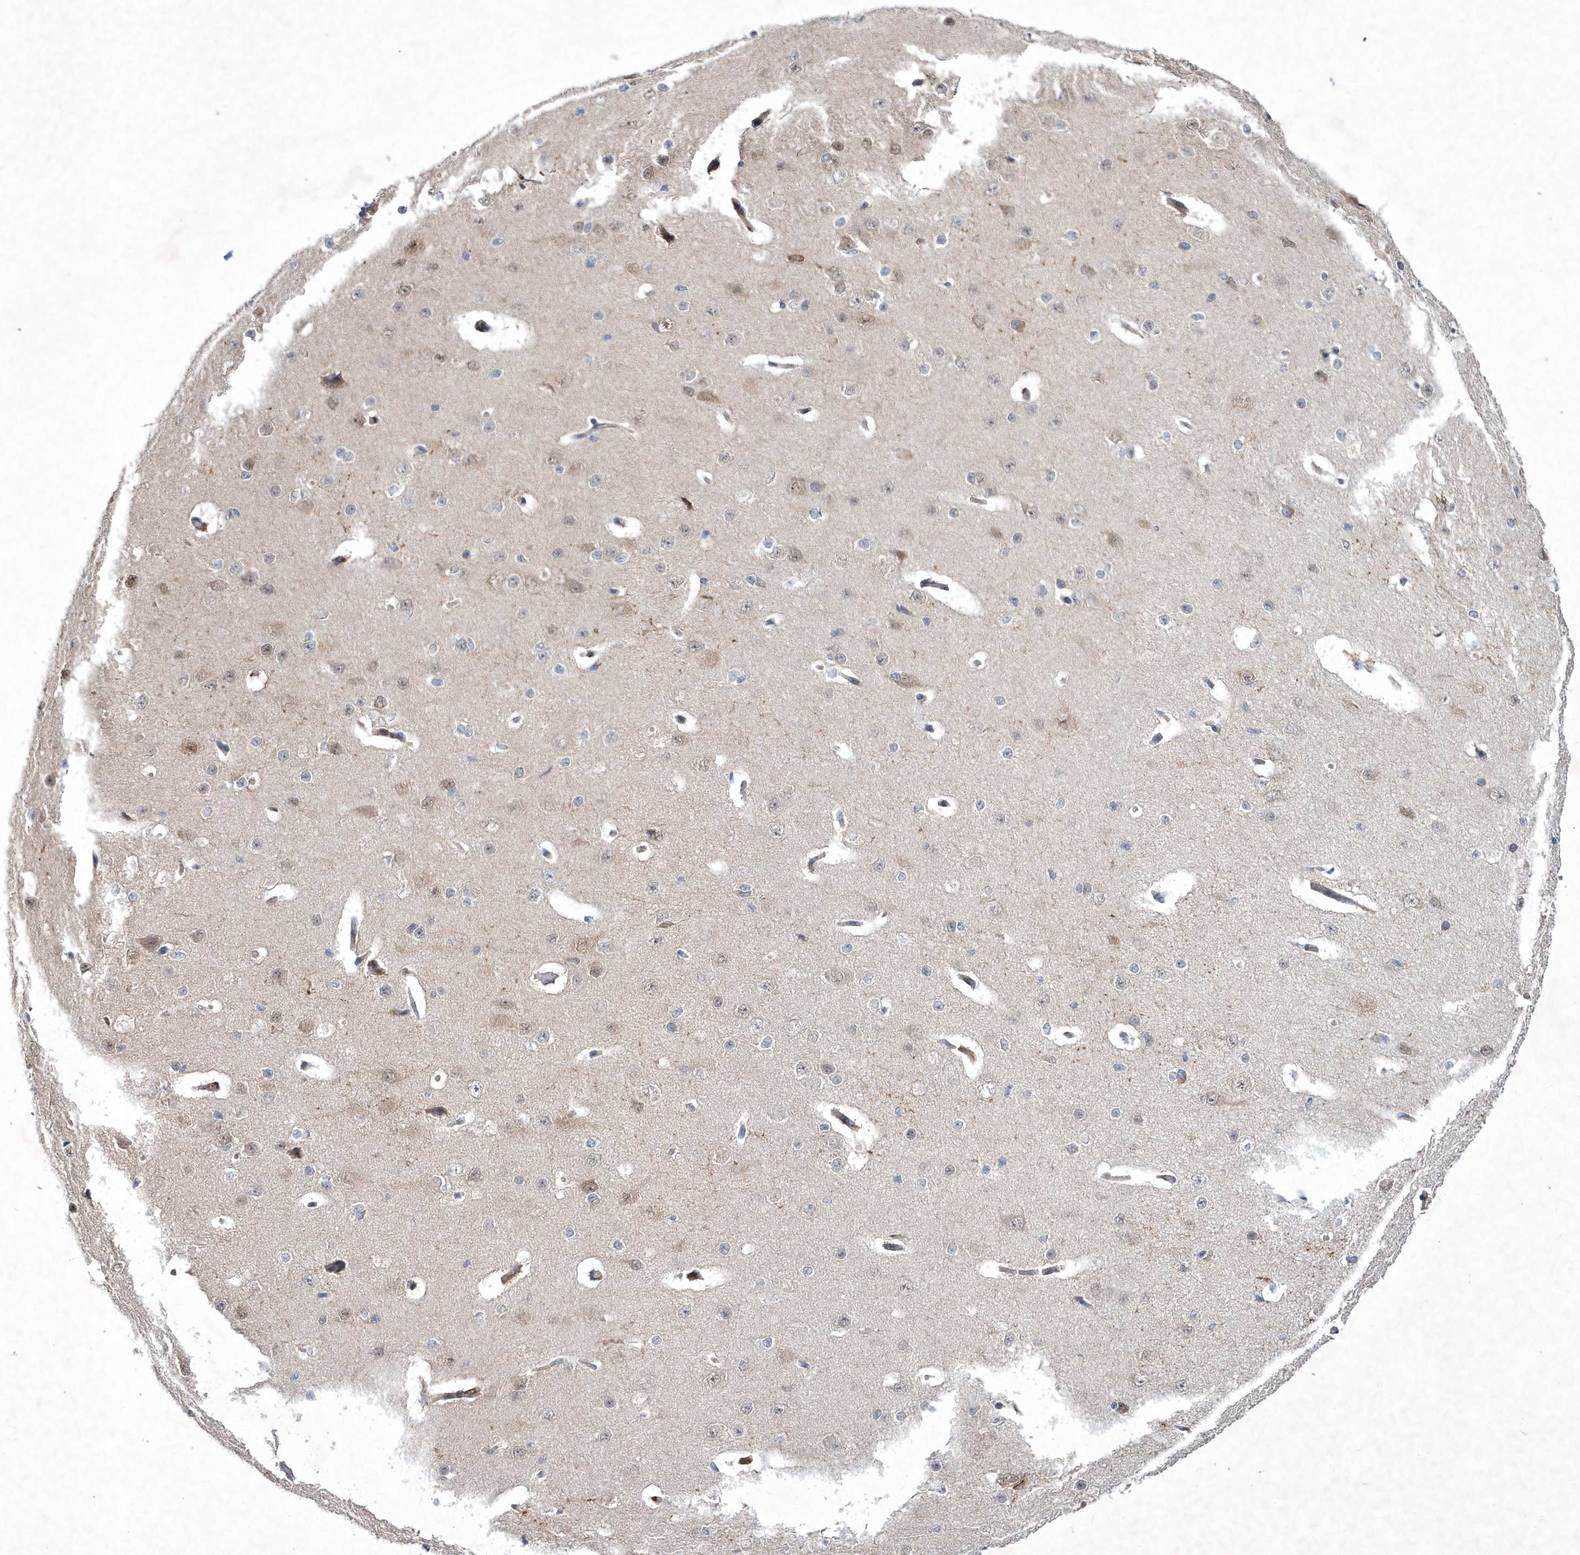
{"staining": {"intensity": "negative", "quantity": "none", "location": "none"}, "tissue": "cerebral cortex", "cell_type": "Endothelial cells", "image_type": "normal", "snomed": [{"axis": "morphology", "description": "Normal tissue, NOS"}, {"axis": "morphology", "description": "Developmental malformation"}, {"axis": "topography", "description": "Cerebral cortex"}], "caption": "Human cerebral cortex stained for a protein using immunohistochemistry (IHC) shows no staining in endothelial cells.", "gene": "LONRF2", "patient": {"sex": "female", "age": 30}}